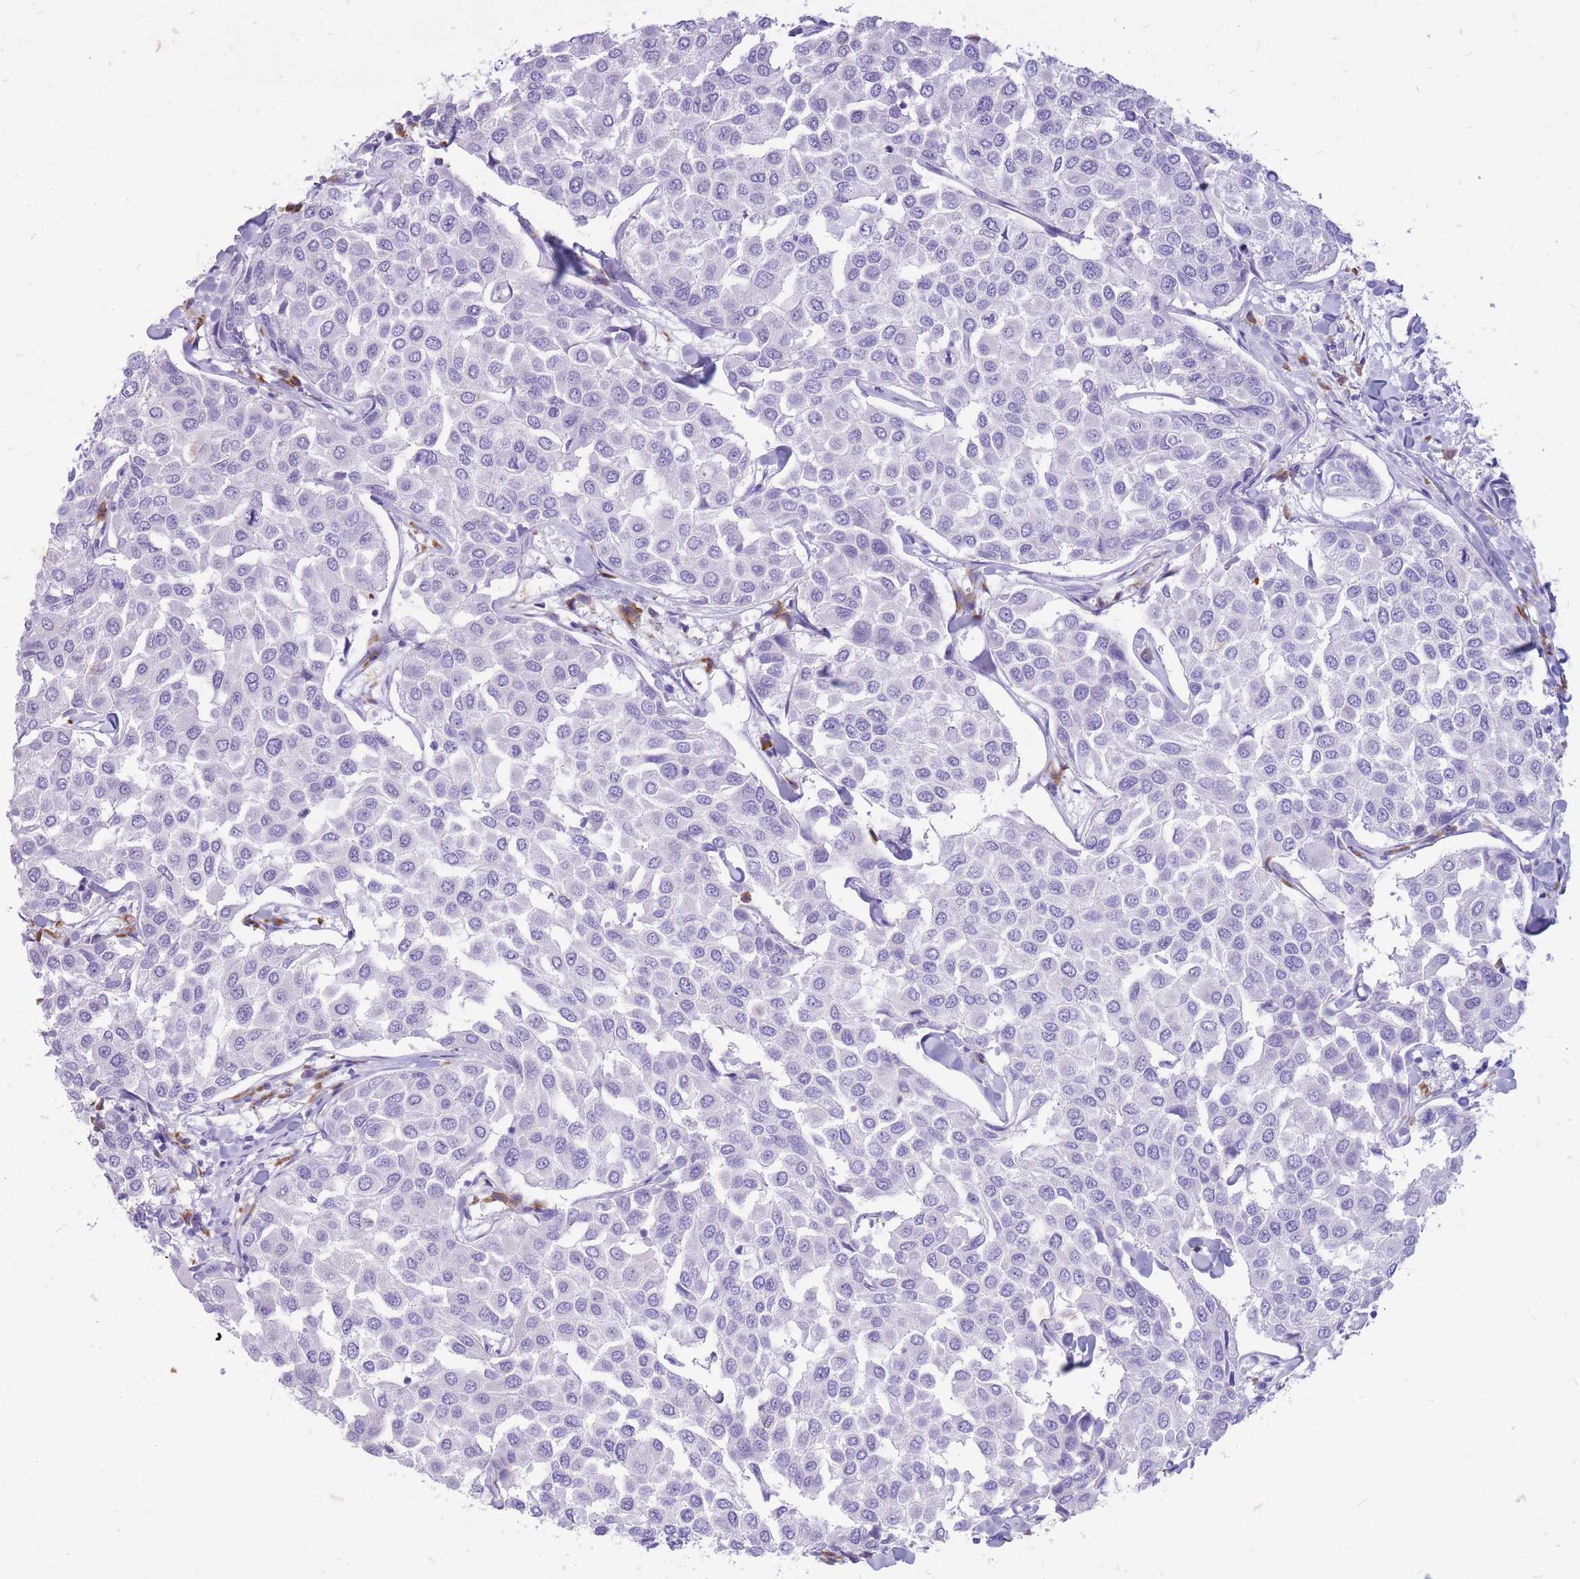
{"staining": {"intensity": "negative", "quantity": "none", "location": "none"}, "tissue": "breast cancer", "cell_type": "Tumor cells", "image_type": "cancer", "snomed": [{"axis": "morphology", "description": "Duct carcinoma"}, {"axis": "topography", "description": "Breast"}], "caption": "Breast cancer (invasive ductal carcinoma) was stained to show a protein in brown. There is no significant expression in tumor cells. (DAB (3,3'-diaminobenzidine) immunohistochemistry, high magnification).", "gene": "ZFP37", "patient": {"sex": "female", "age": 55}}